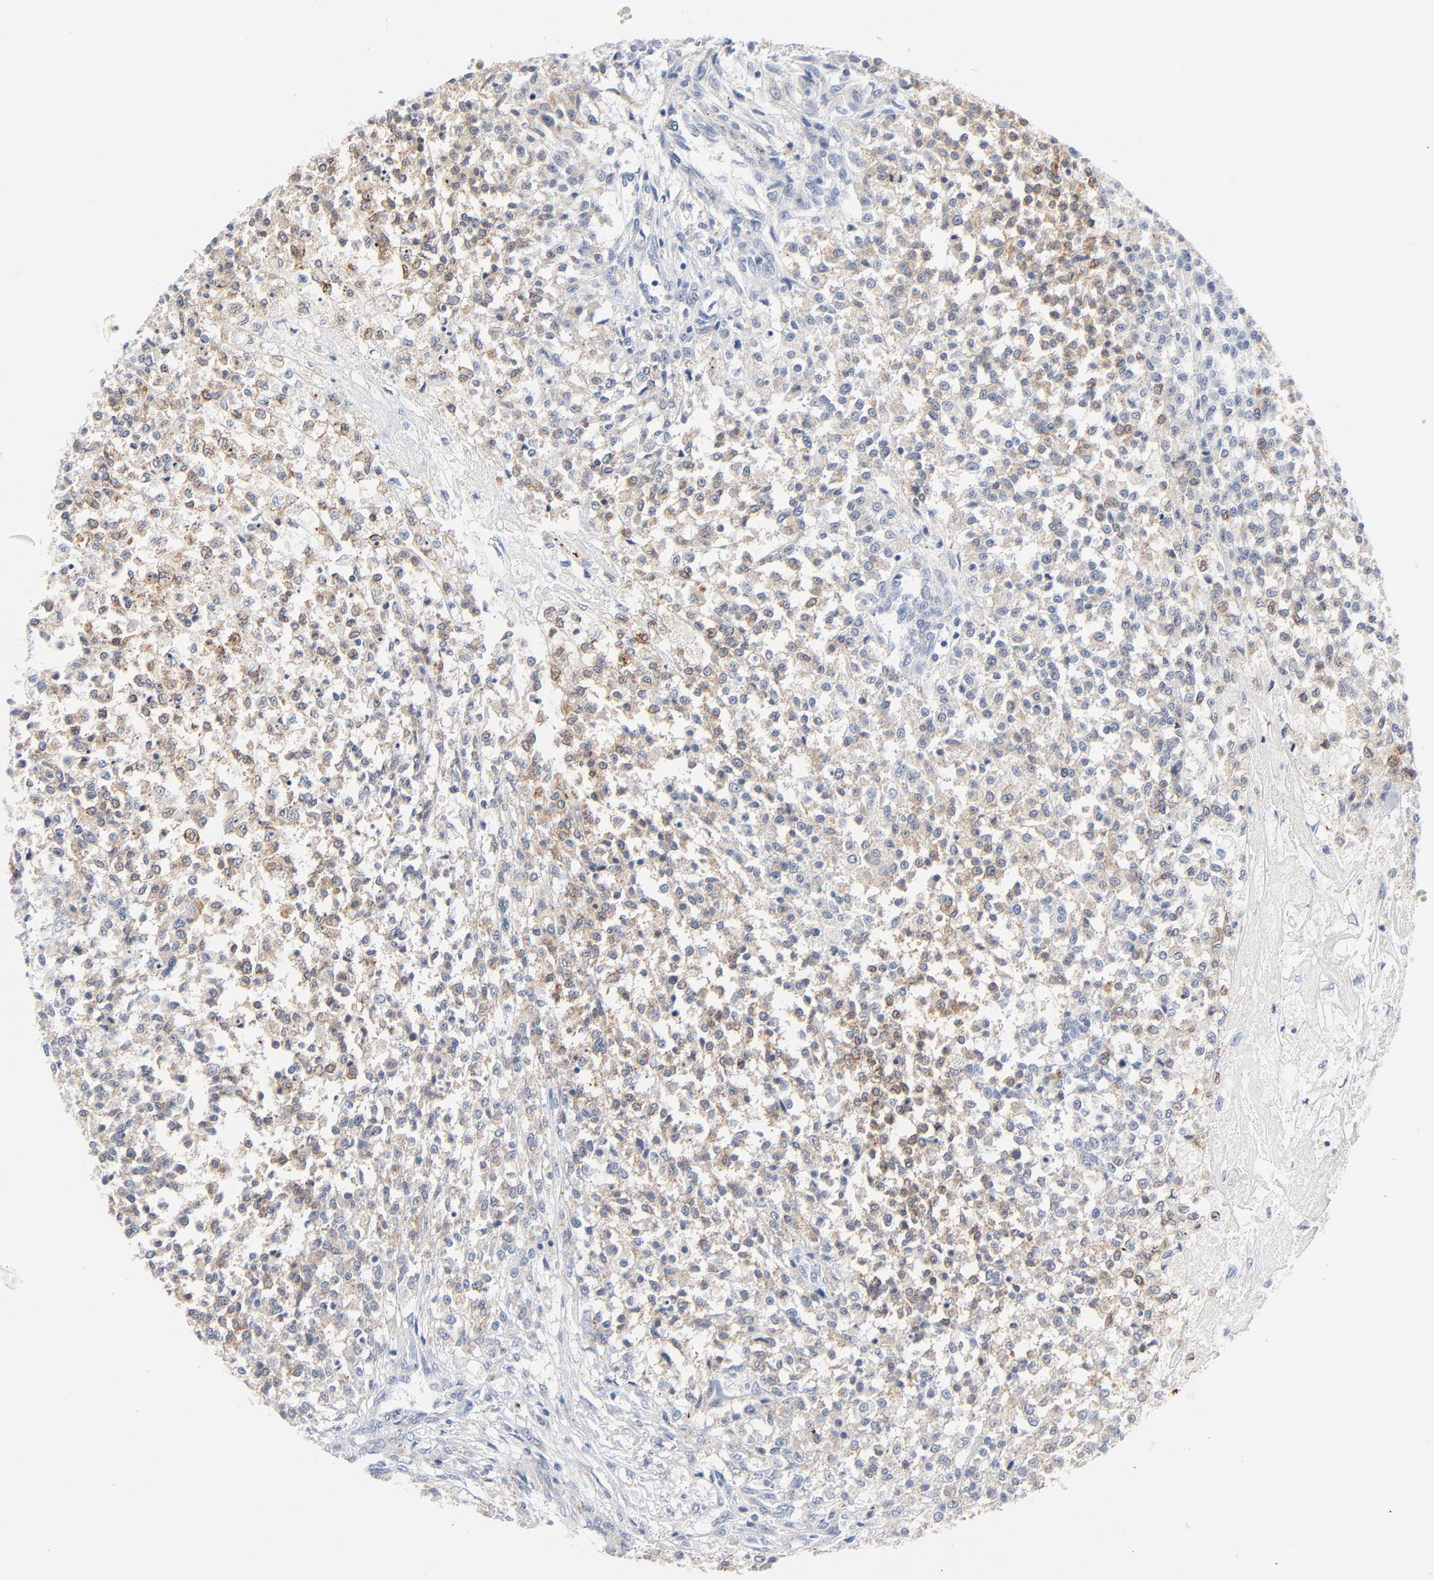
{"staining": {"intensity": "weak", "quantity": "25%-75%", "location": "cytoplasmic/membranous"}, "tissue": "testis cancer", "cell_type": "Tumor cells", "image_type": "cancer", "snomed": [{"axis": "morphology", "description": "Seminoma, NOS"}, {"axis": "topography", "description": "Testis"}], "caption": "Tumor cells demonstrate weak cytoplasmic/membranous expression in about 25%-75% of cells in testis cancer (seminoma).", "gene": "IFT43", "patient": {"sex": "male", "age": 59}}